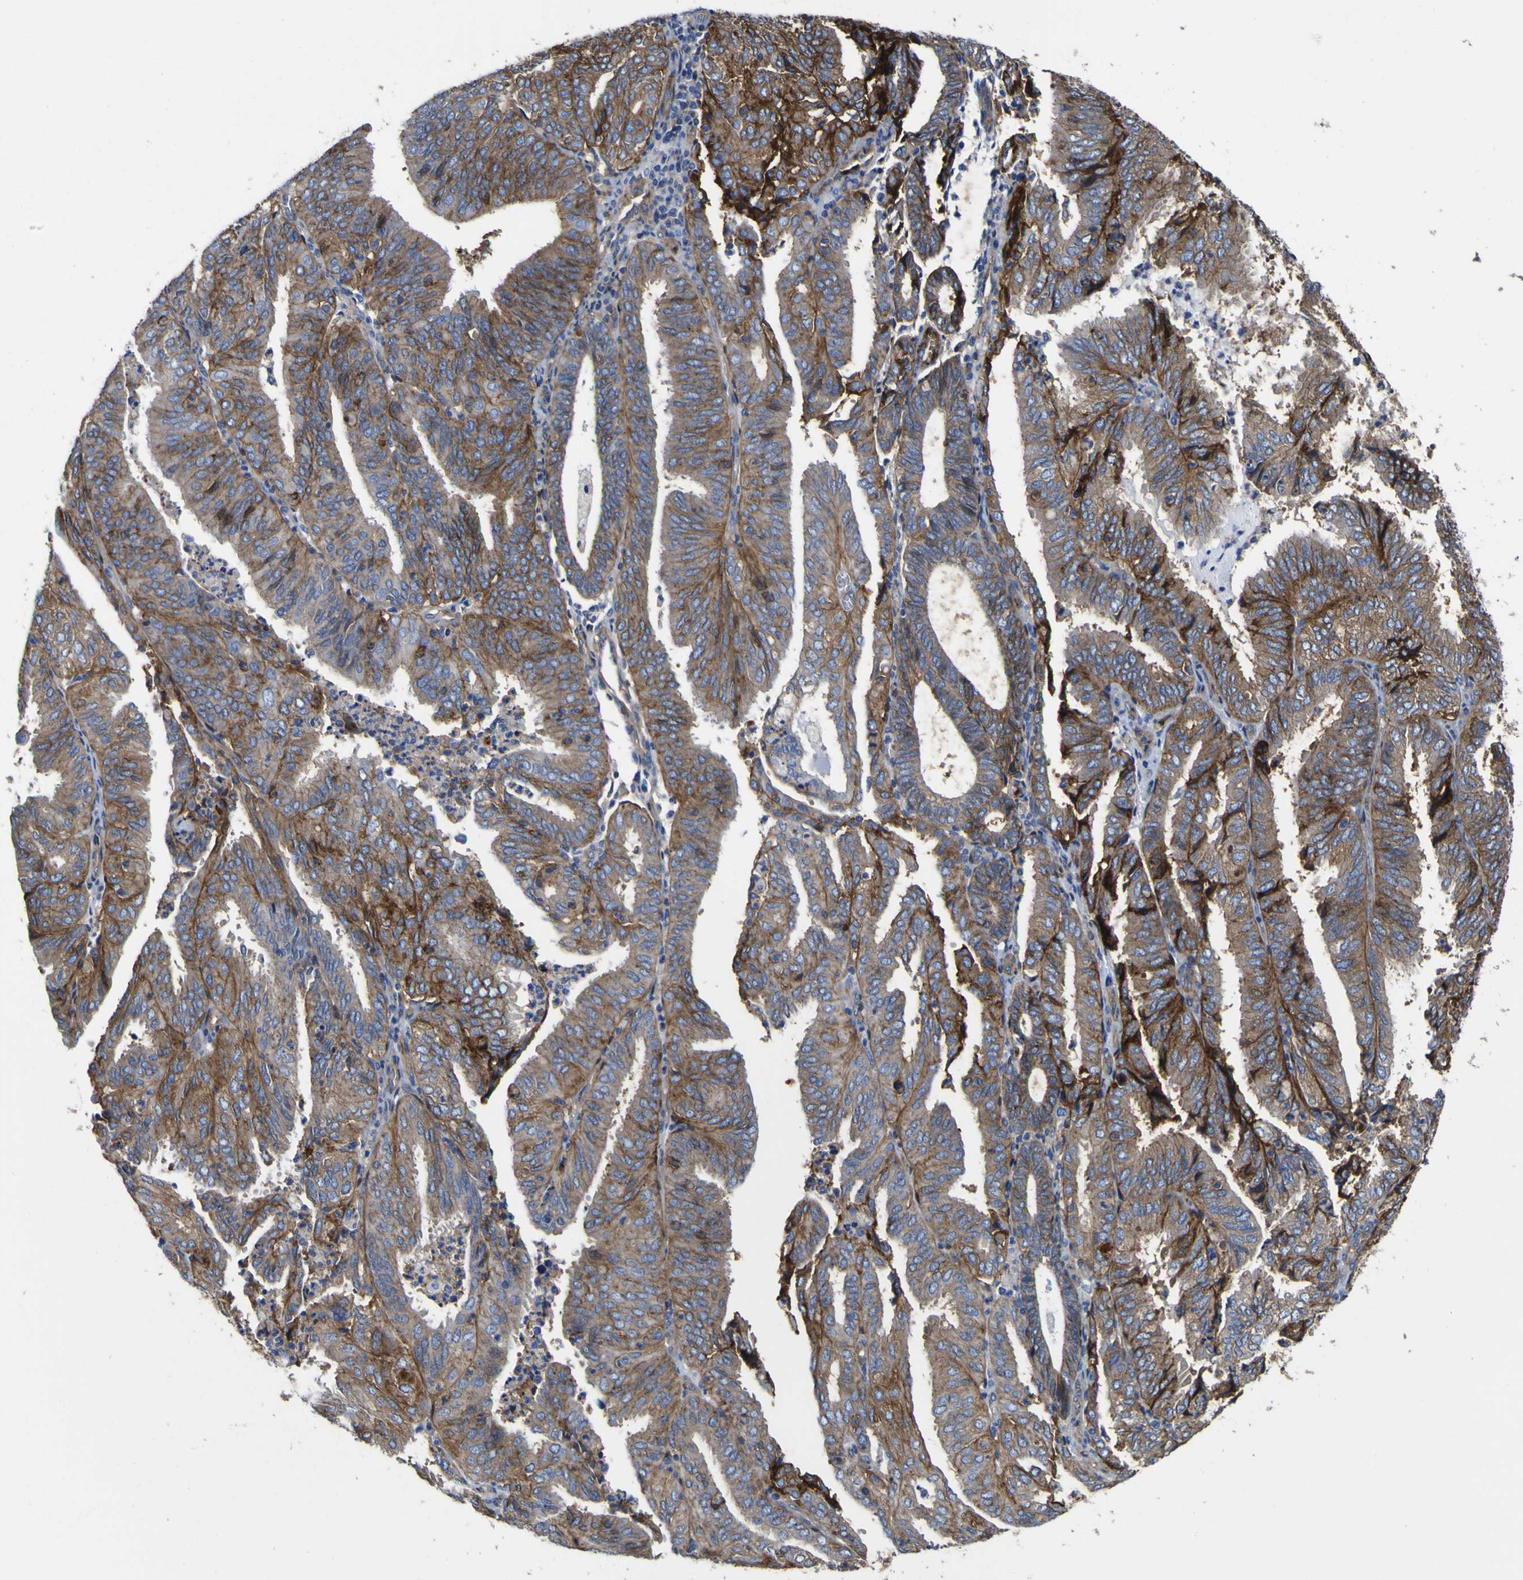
{"staining": {"intensity": "moderate", "quantity": ">75%", "location": "cytoplasmic/membranous"}, "tissue": "endometrial cancer", "cell_type": "Tumor cells", "image_type": "cancer", "snomed": [{"axis": "morphology", "description": "Adenocarcinoma, NOS"}, {"axis": "topography", "description": "Uterus"}], "caption": "This micrograph exhibits endometrial adenocarcinoma stained with immunohistochemistry (IHC) to label a protein in brown. The cytoplasmic/membranous of tumor cells show moderate positivity for the protein. Nuclei are counter-stained blue.", "gene": "CD151", "patient": {"sex": "female", "age": 60}}